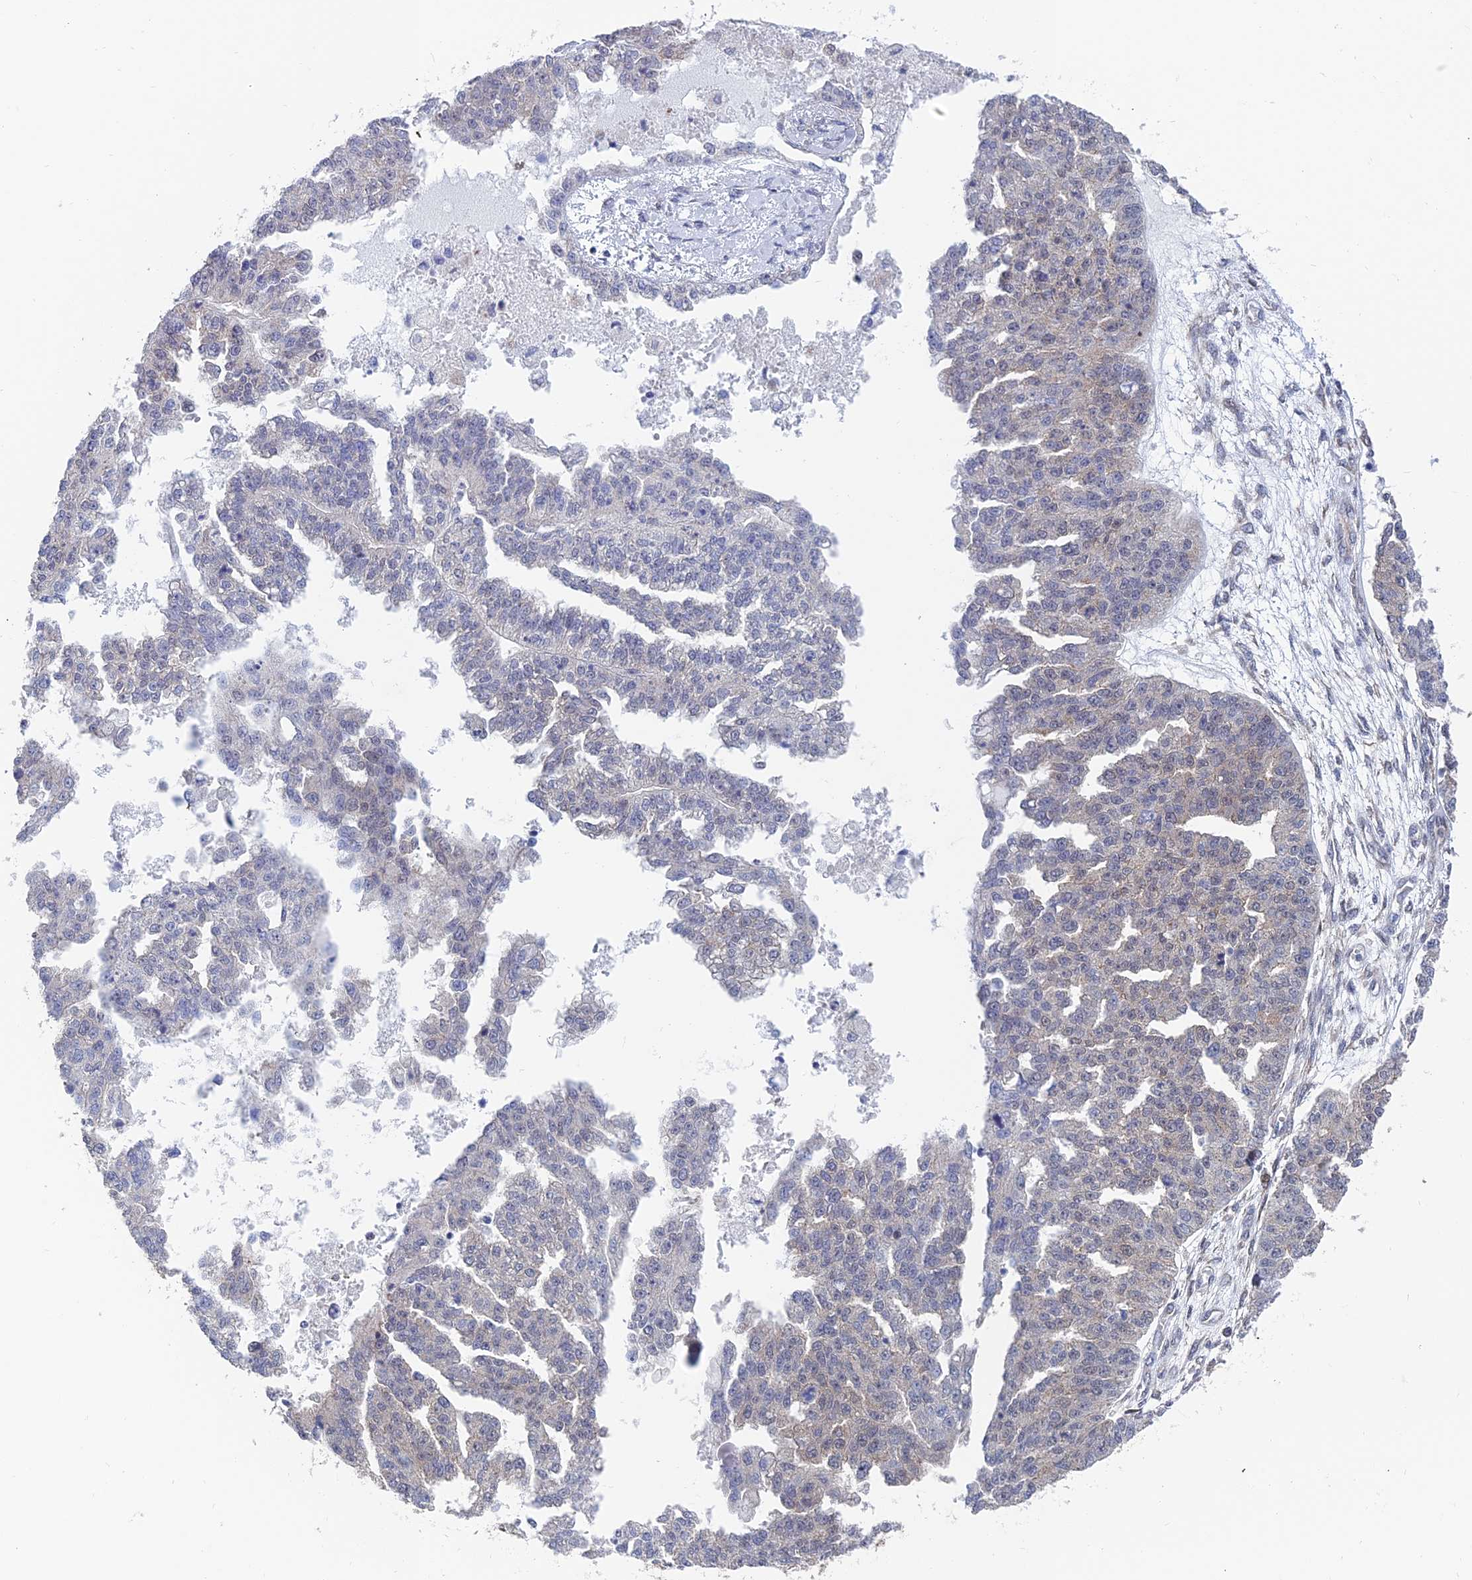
{"staining": {"intensity": "negative", "quantity": "none", "location": "none"}, "tissue": "ovarian cancer", "cell_type": "Tumor cells", "image_type": "cancer", "snomed": [{"axis": "morphology", "description": "Cystadenocarcinoma, serous, NOS"}, {"axis": "topography", "description": "Ovary"}], "caption": "Human serous cystadenocarcinoma (ovarian) stained for a protein using immunohistochemistry (IHC) shows no positivity in tumor cells.", "gene": "IGBP1", "patient": {"sex": "female", "age": 58}}